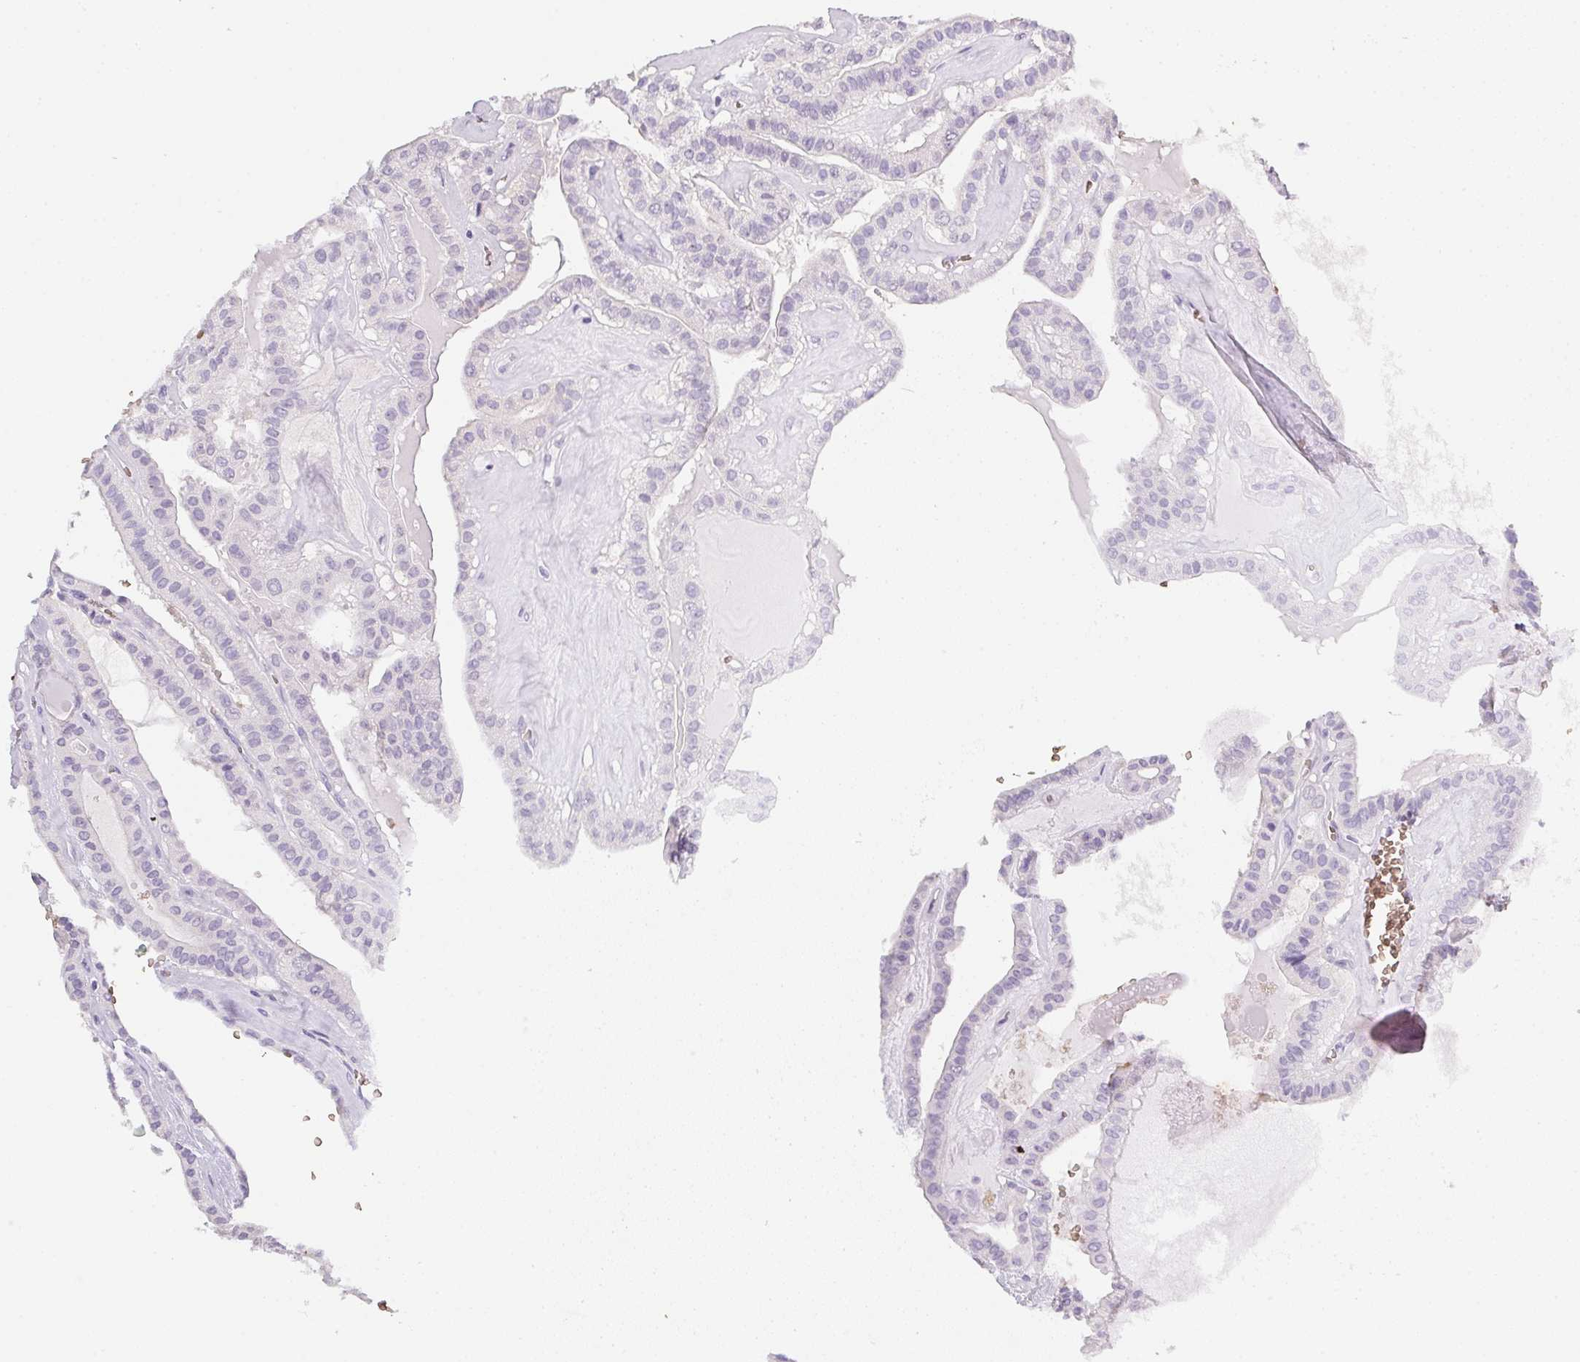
{"staining": {"intensity": "negative", "quantity": "none", "location": "none"}, "tissue": "thyroid cancer", "cell_type": "Tumor cells", "image_type": "cancer", "snomed": [{"axis": "morphology", "description": "Papillary adenocarcinoma, NOS"}, {"axis": "topography", "description": "Thyroid gland"}], "caption": "Immunohistochemistry (IHC) photomicrograph of thyroid papillary adenocarcinoma stained for a protein (brown), which exhibits no positivity in tumor cells.", "gene": "DCD", "patient": {"sex": "male", "age": 52}}